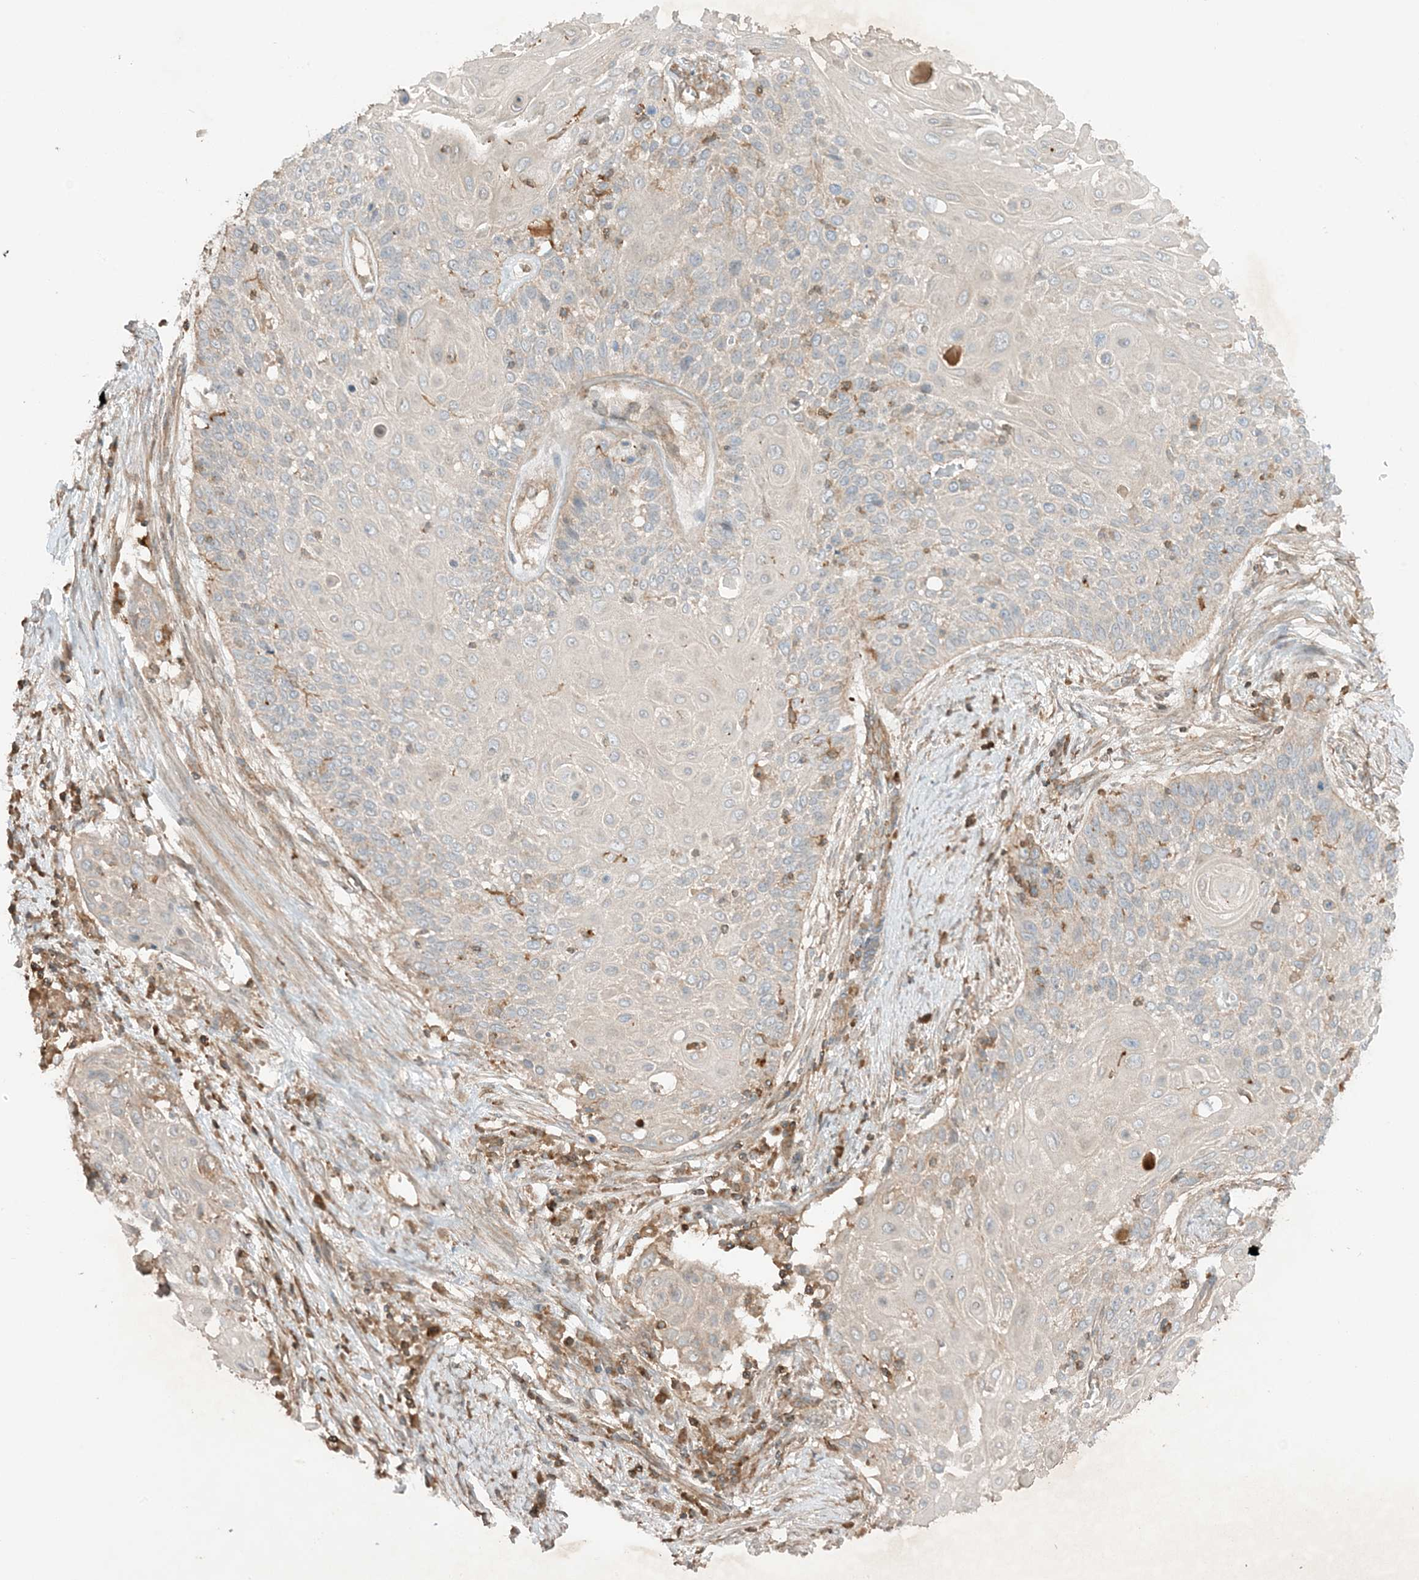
{"staining": {"intensity": "weak", "quantity": "<25%", "location": "cytoplasmic/membranous"}, "tissue": "cervical cancer", "cell_type": "Tumor cells", "image_type": "cancer", "snomed": [{"axis": "morphology", "description": "Squamous cell carcinoma, NOS"}, {"axis": "topography", "description": "Cervix"}], "caption": "Immunohistochemistry (IHC) image of human cervical squamous cell carcinoma stained for a protein (brown), which reveals no staining in tumor cells.", "gene": "SLC25A12", "patient": {"sex": "female", "age": 39}}